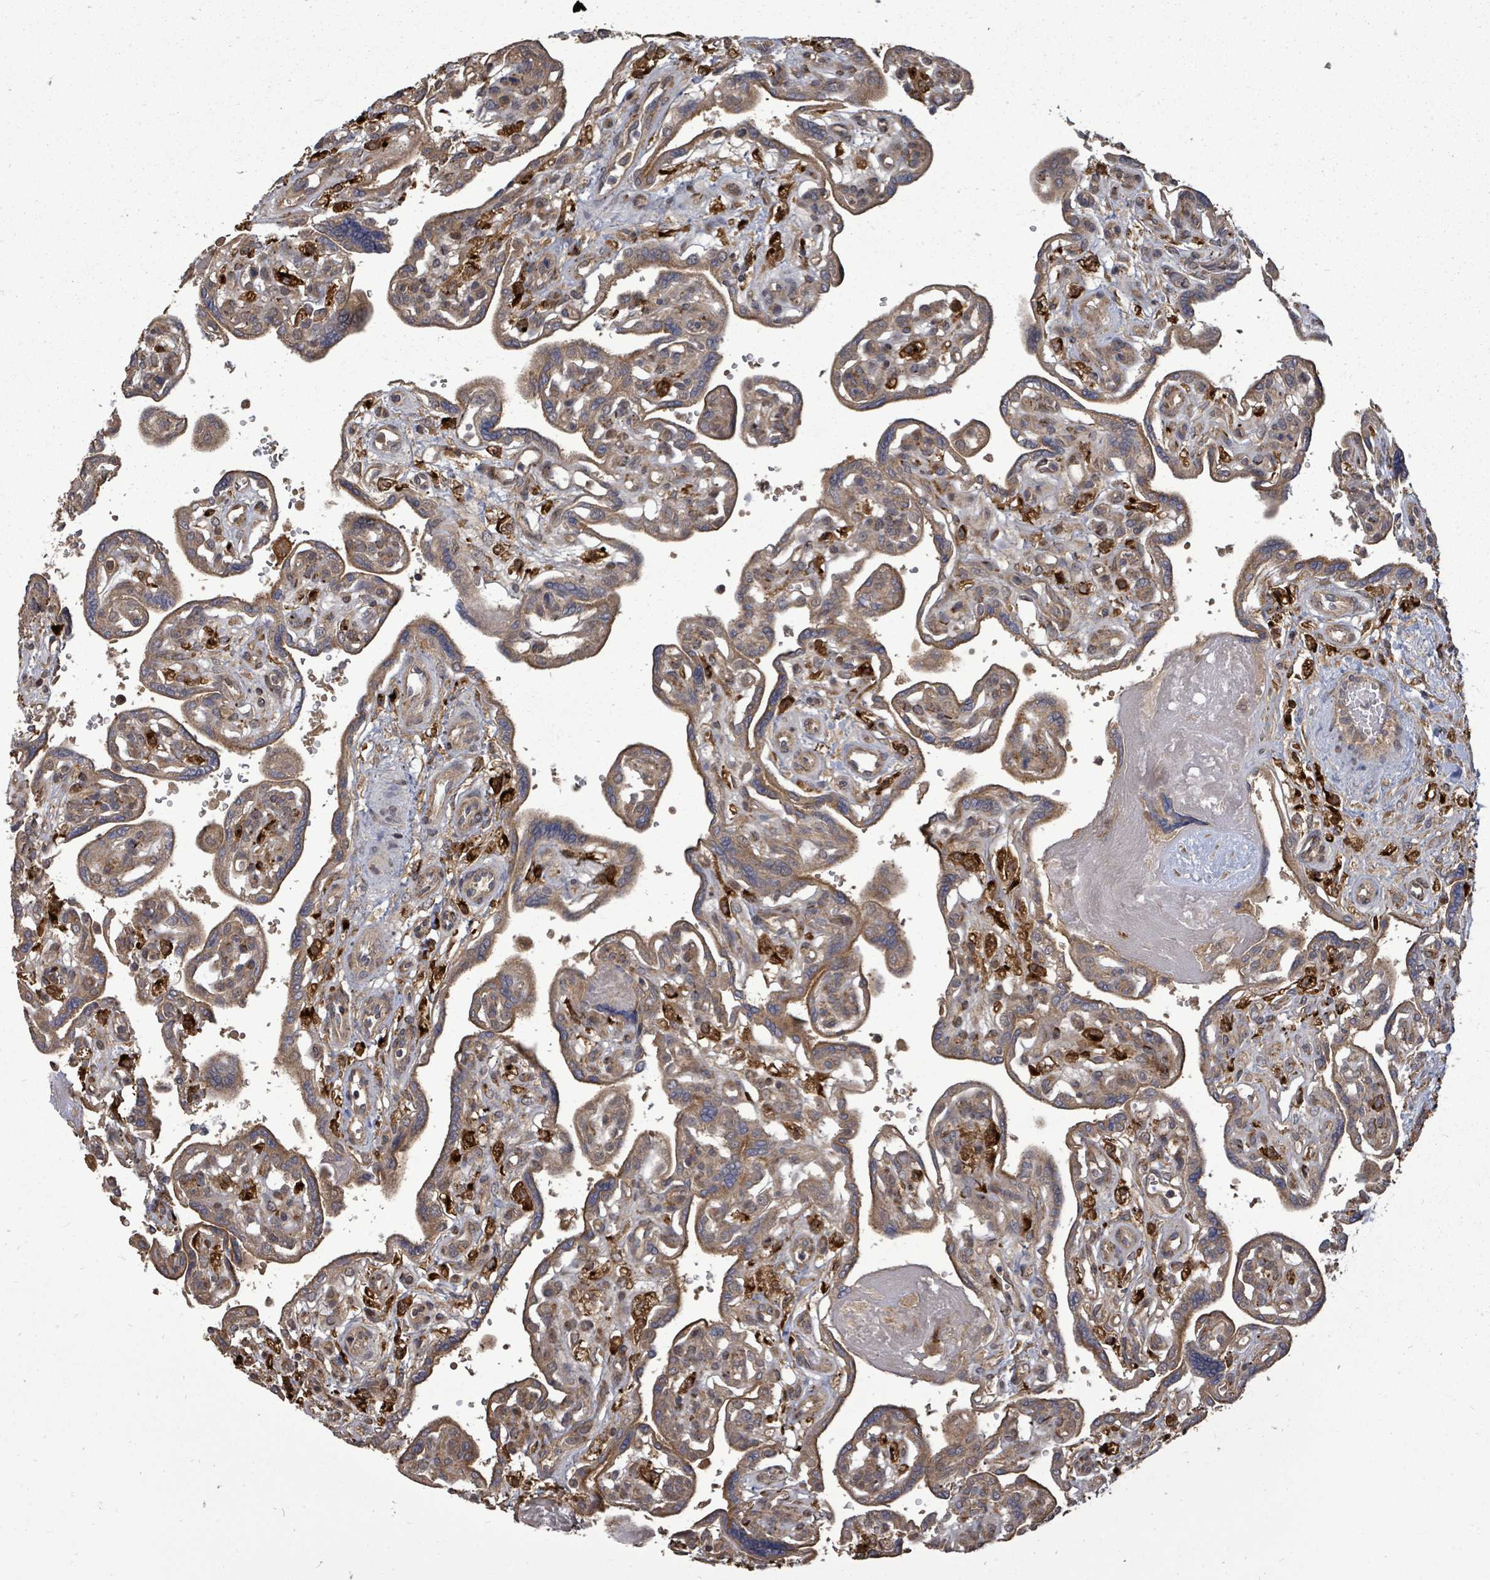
{"staining": {"intensity": "moderate", "quantity": ">75%", "location": "cytoplasmic/membranous"}, "tissue": "placenta", "cell_type": "Decidual cells", "image_type": "normal", "snomed": [{"axis": "morphology", "description": "Normal tissue, NOS"}, {"axis": "topography", "description": "Placenta"}], "caption": "Protein expression by immunohistochemistry shows moderate cytoplasmic/membranous staining in about >75% of decidual cells in benign placenta.", "gene": "EIF3CL", "patient": {"sex": "female", "age": 39}}